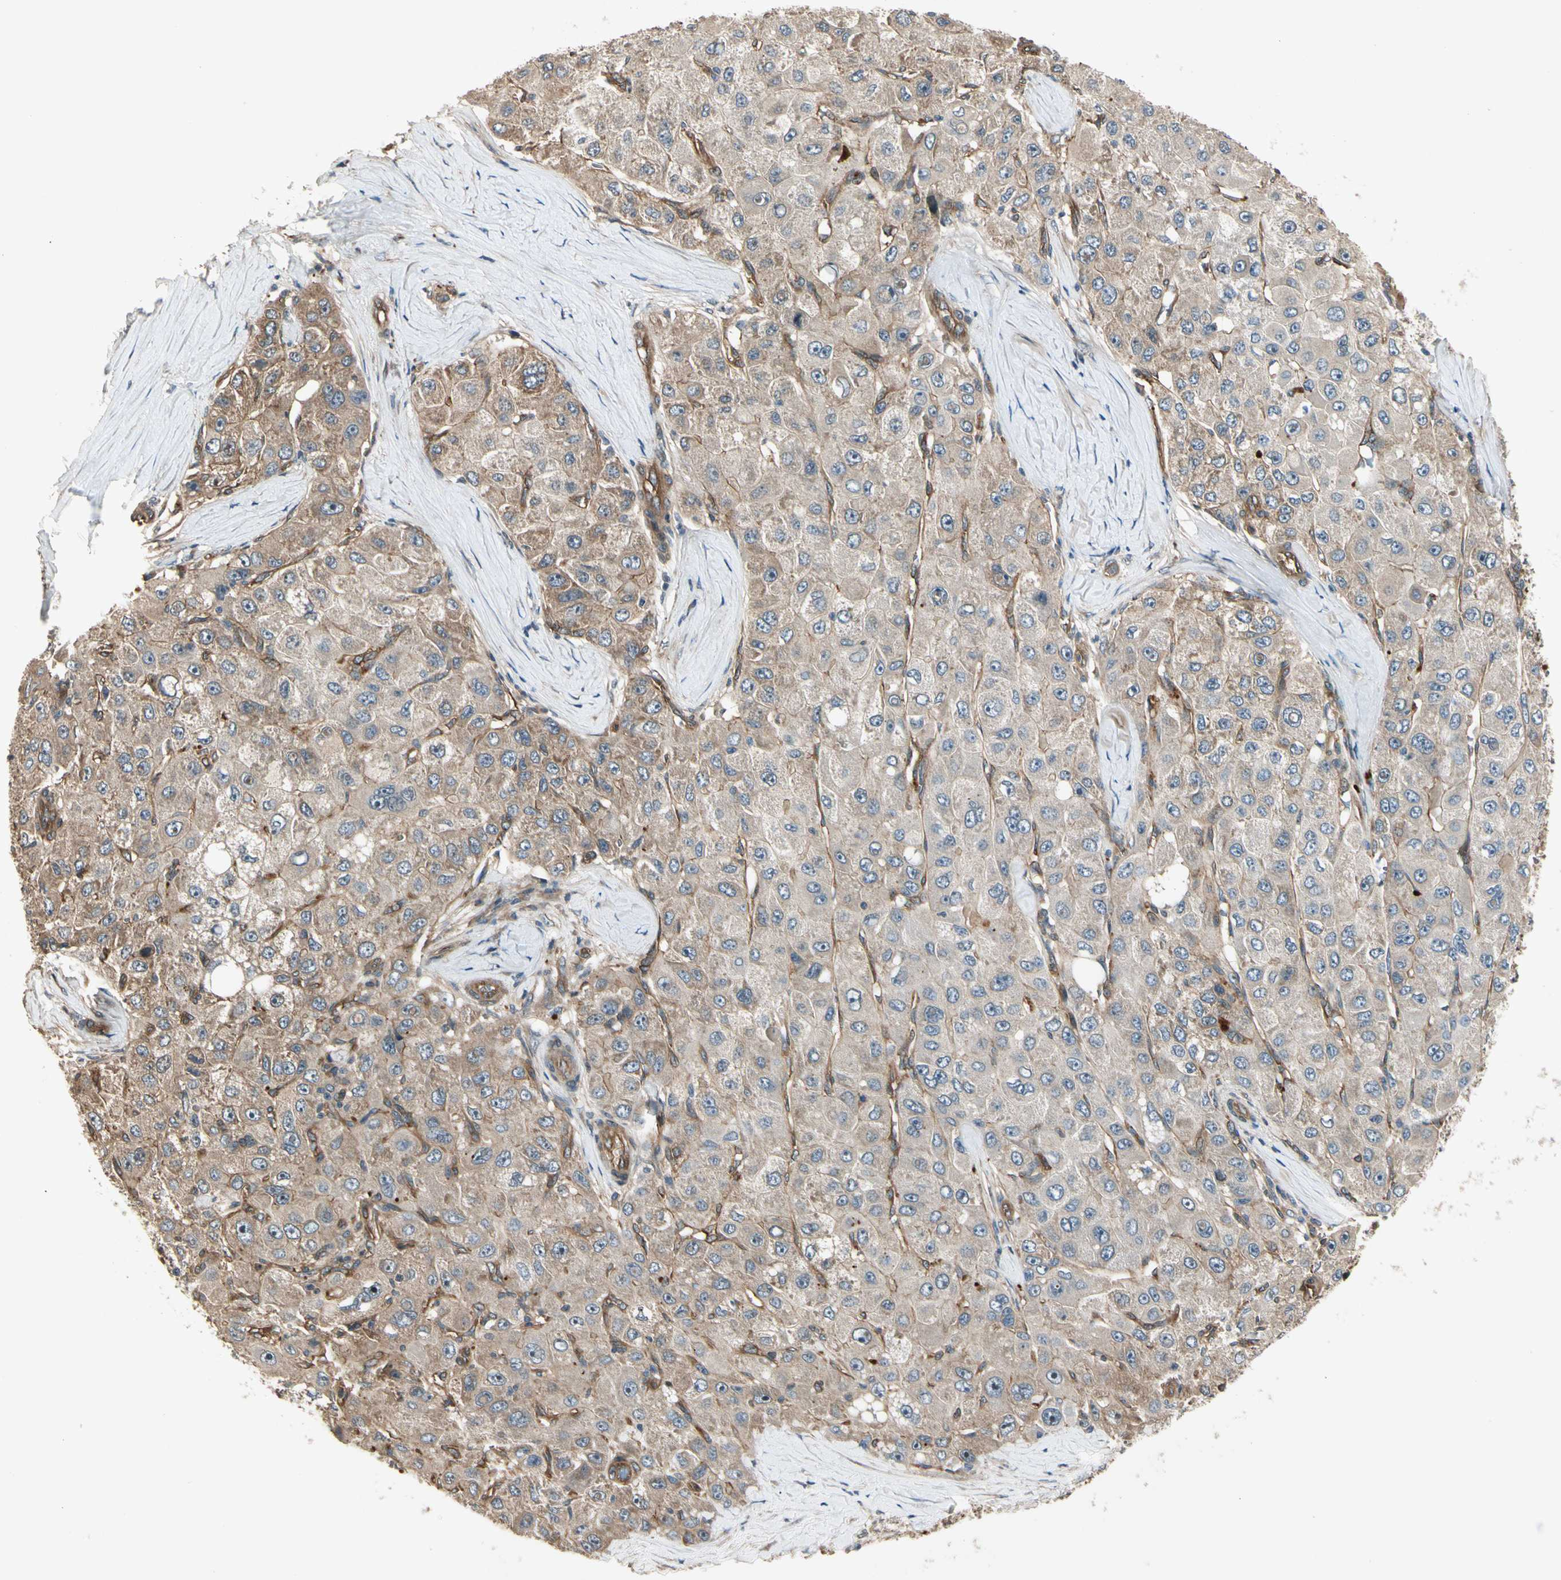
{"staining": {"intensity": "weak", "quantity": ">75%", "location": "cytoplasmic/membranous"}, "tissue": "liver cancer", "cell_type": "Tumor cells", "image_type": "cancer", "snomed": [{"axis": "morphology", "description": "Carcinoma, Hepatocellular, NOS"}, {"axis": "topography", "description": "Liver"}], "caption": "Brown immunohistochemical staining in hepatocellular carcinoma (liver) reveals weak cytoplasmic/membranous positivity in about >75% of tumor cells.", "gene": "ROCK2", "patient": {"sex": "male", "age": 80}}